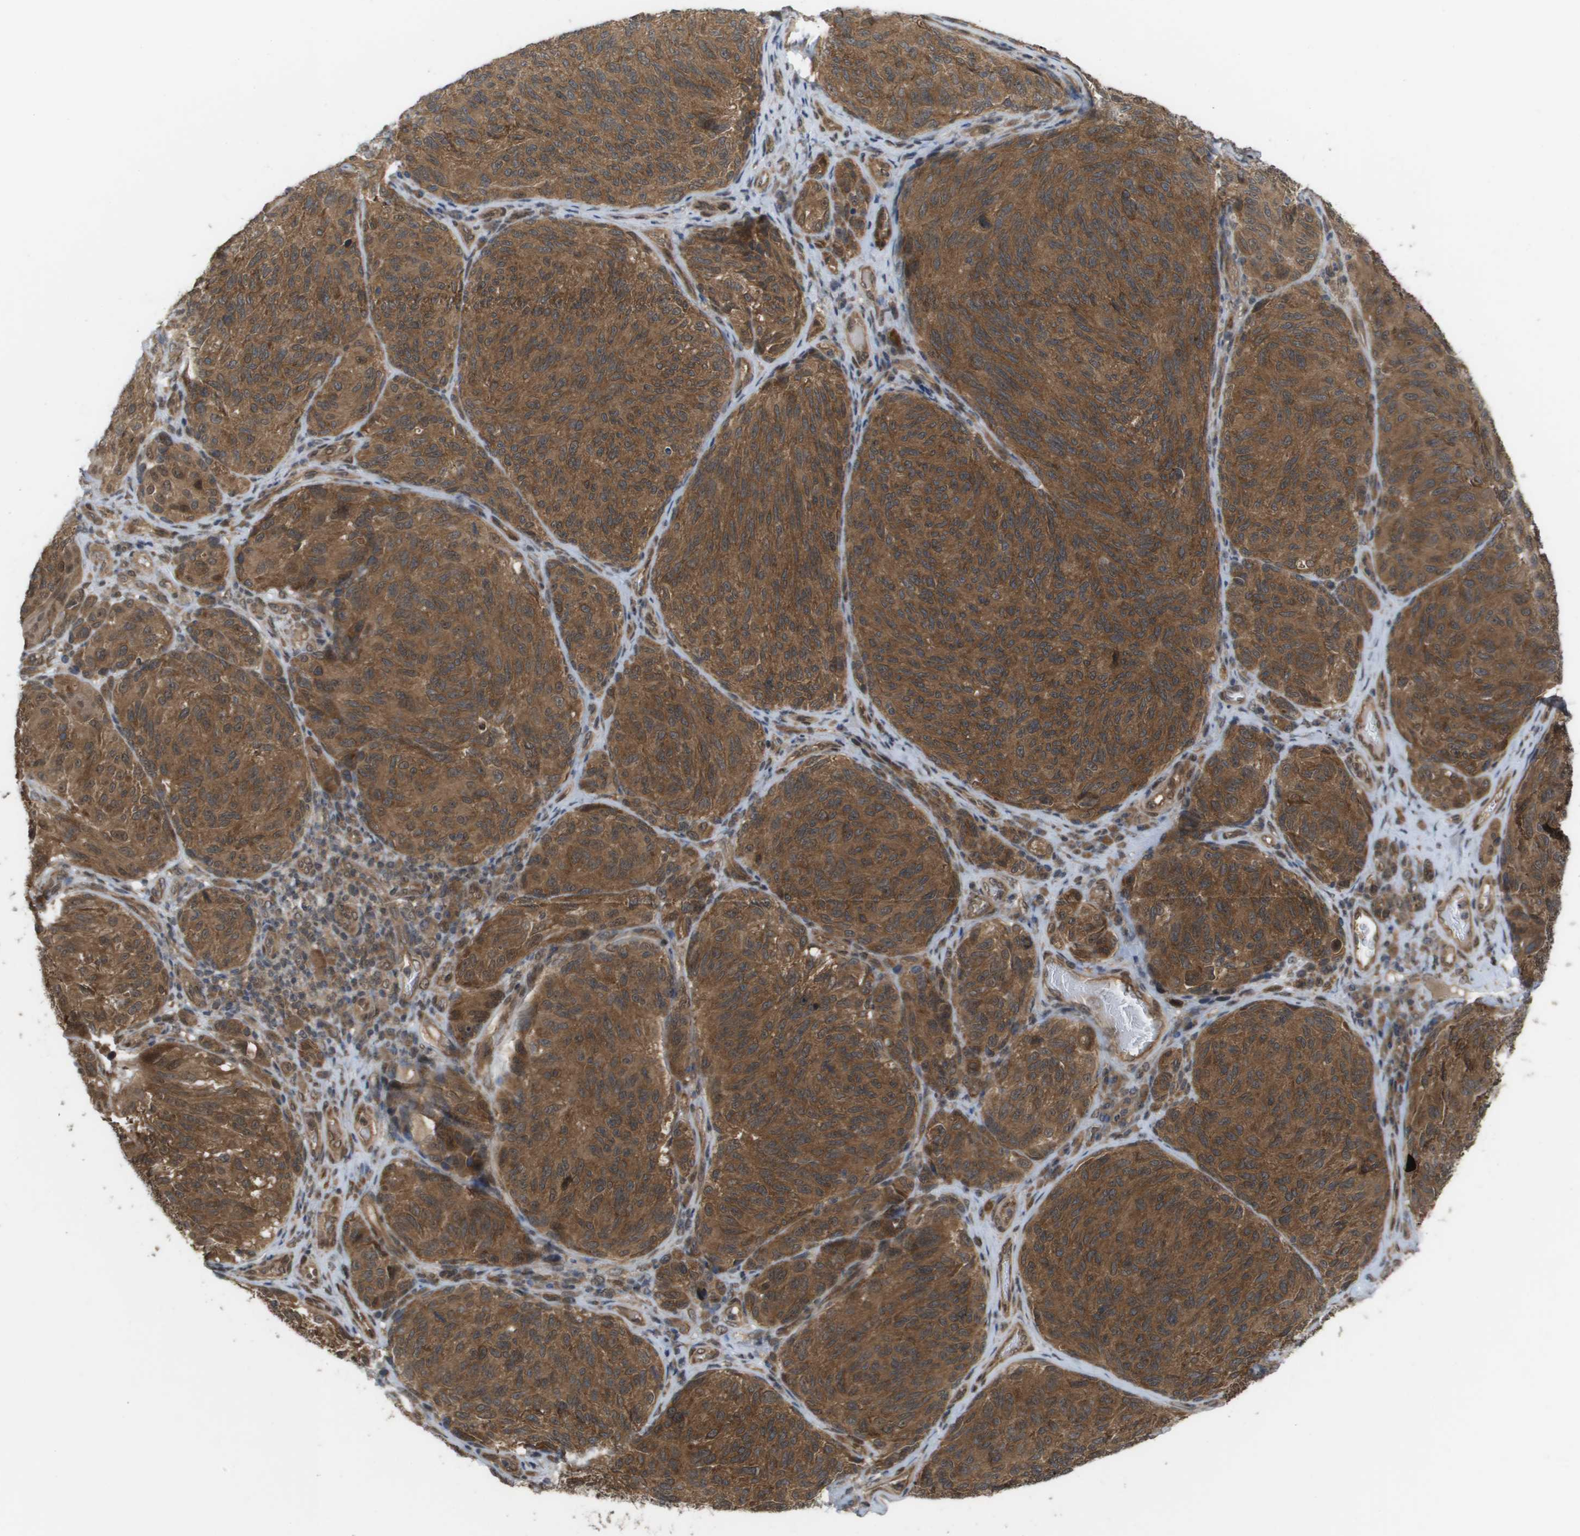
{"staining": {"intensity": "moderate", "quantity": ">75%", "location": "cytoplasmic/membranous,nuclear"}, "tissue": "melanoma", "cell_type": "Tumor cells", "image_type": "cancer", "snomed": [{"axis": "morphology", "description": "Malignant melanoma, NOS"}, {"axis": "topography", "description": "Skin"}], "caption": "Protein staining of melanoma tissue shows moderate cytoplasmic/membranous and nuclear staining in approximately >75% of tumor cells.", "gene": "CTPS2", "patient": {"sex": "female", "age": 73}}